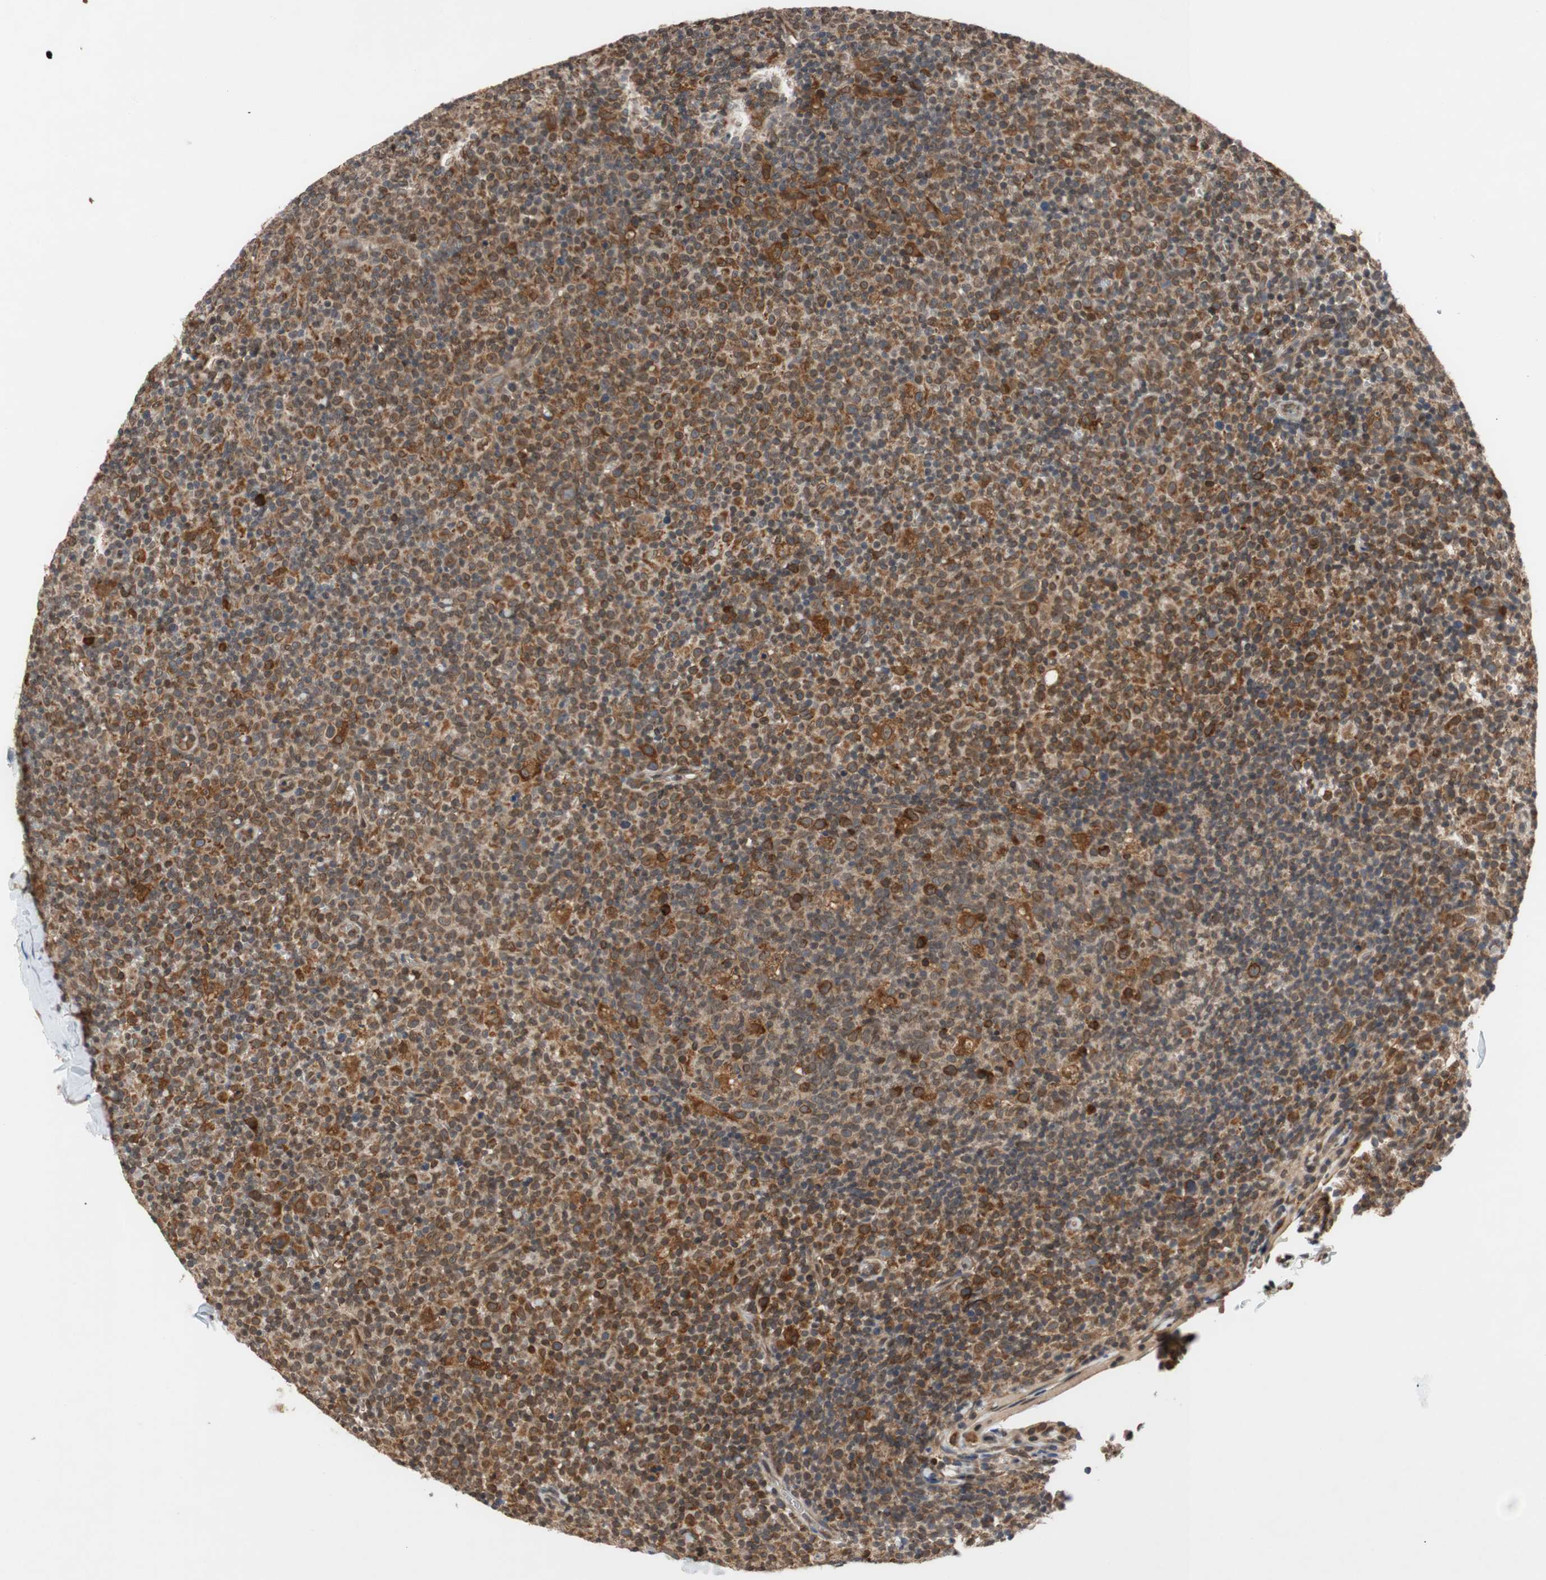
{"staining": {"intensity": "moderate", "quantity": ">75%", "location": "cytoplasmic/membranous"}, "tissue": "lymph node", "cell_type": "Germinal center cells", "image_type": "normal", "snomed": [{"axis": "morphology", "description": "Normal tissue, NOS"}, {"axis": "morphology", "description": "Inflammation, NOS"}, {"axis": "topography", "description": "Lymph node"}], "caption": "This is an image of immunohistochemistry (IHC) staining of benign lymph node, which shows moderate positivity in the cytoplasmic/membranous of germinal center cells.", "gene": "AUP1", "patient": {"sex": "male", "age": 55}}